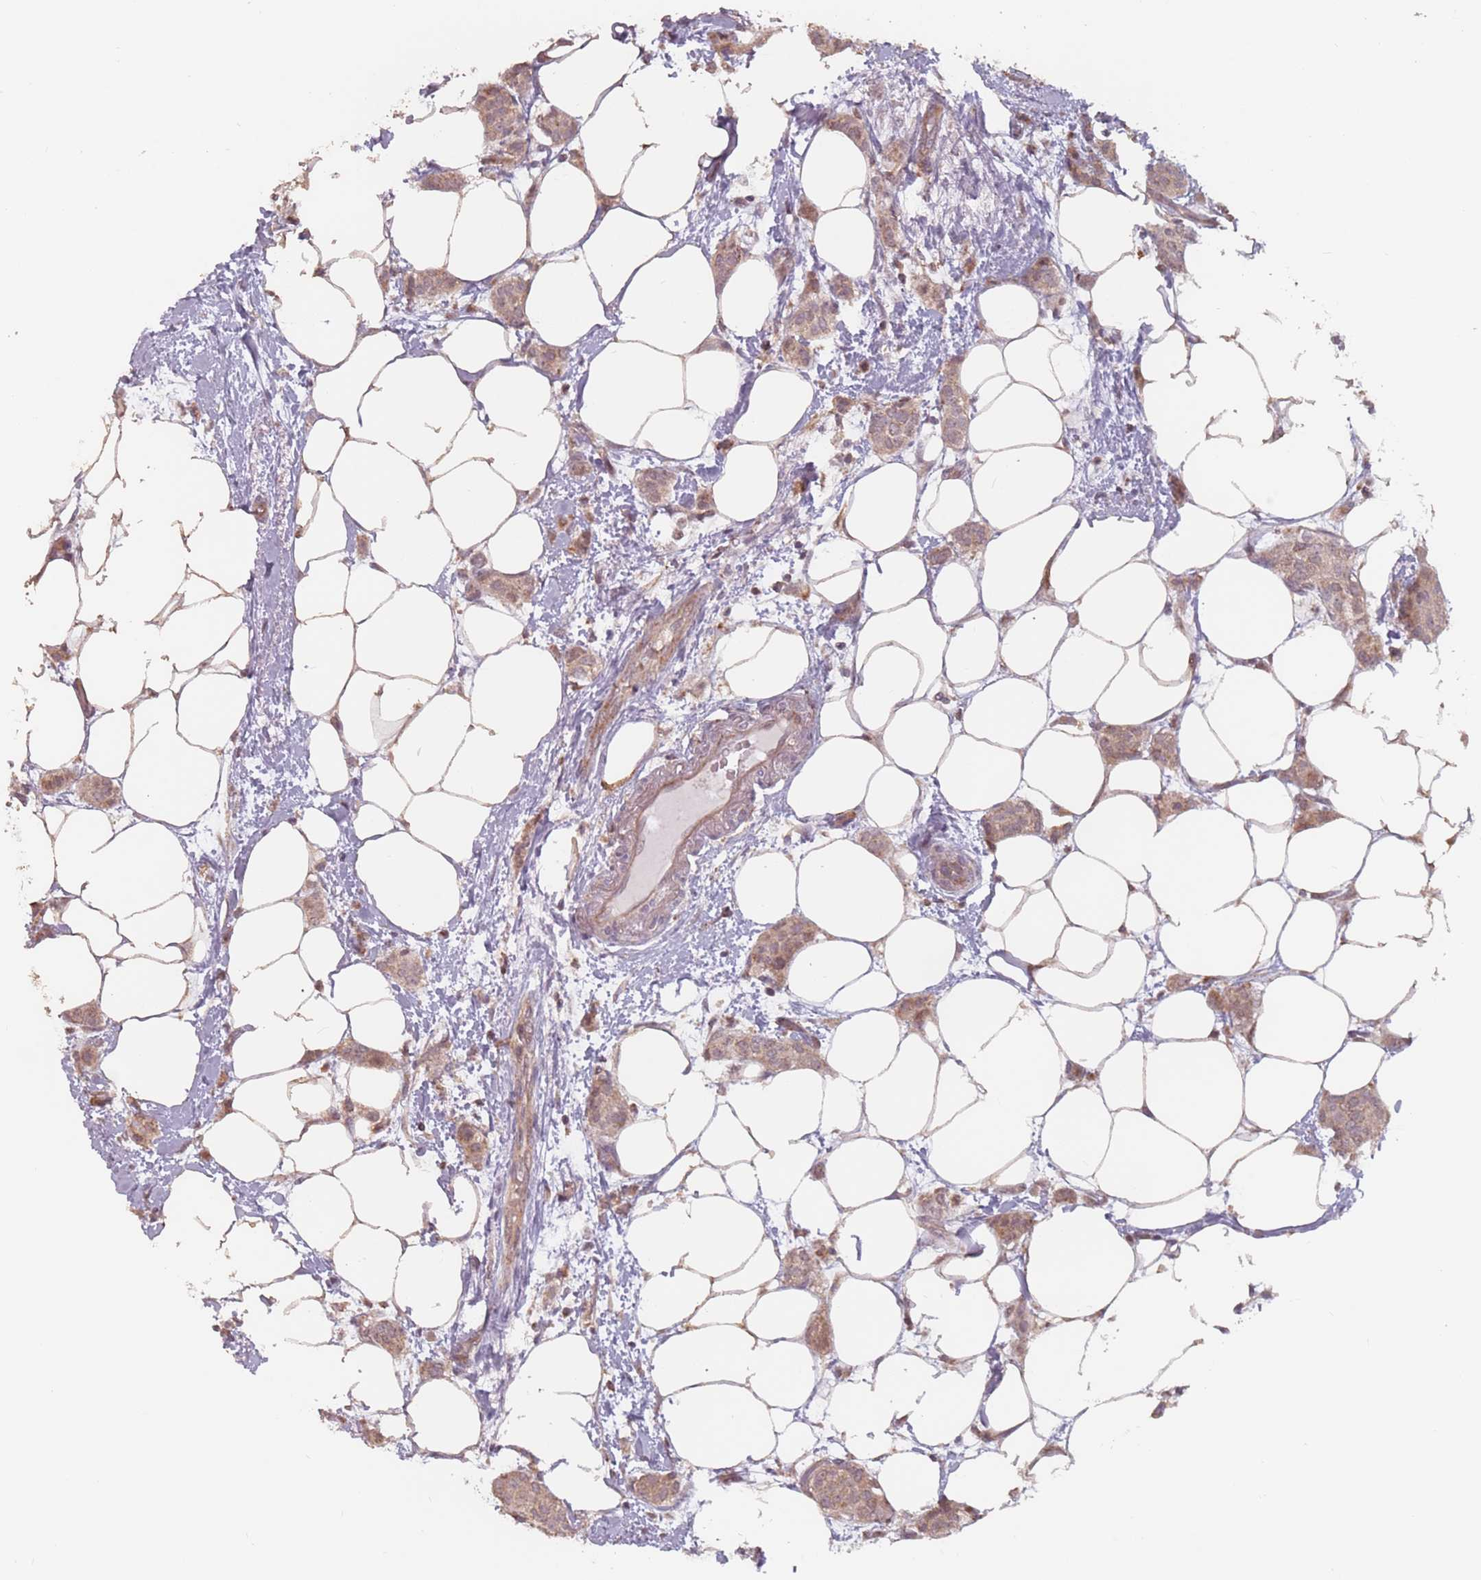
{"staining": {"intensity": "moderate", "quantity": ">75%", "location": "cytoplasmic/membranous"}, "tissue": "breast cancer", "cell_type": "Tumor cells", "image_type": "cancer", "snomed": [{"axis": "morphology", "description": "Duct carcinoma"}, {"axis": "topography", "description": "Breast"}], "caption": "Approximately >75% of tumor cells in breast intraductal carcinoma show moderate cytoplasmic/membranous protein positivity as visualized by brown immunohistochemical staining.", "gene": "VPS52", "patient": {"sex": "female", "age": 72}}